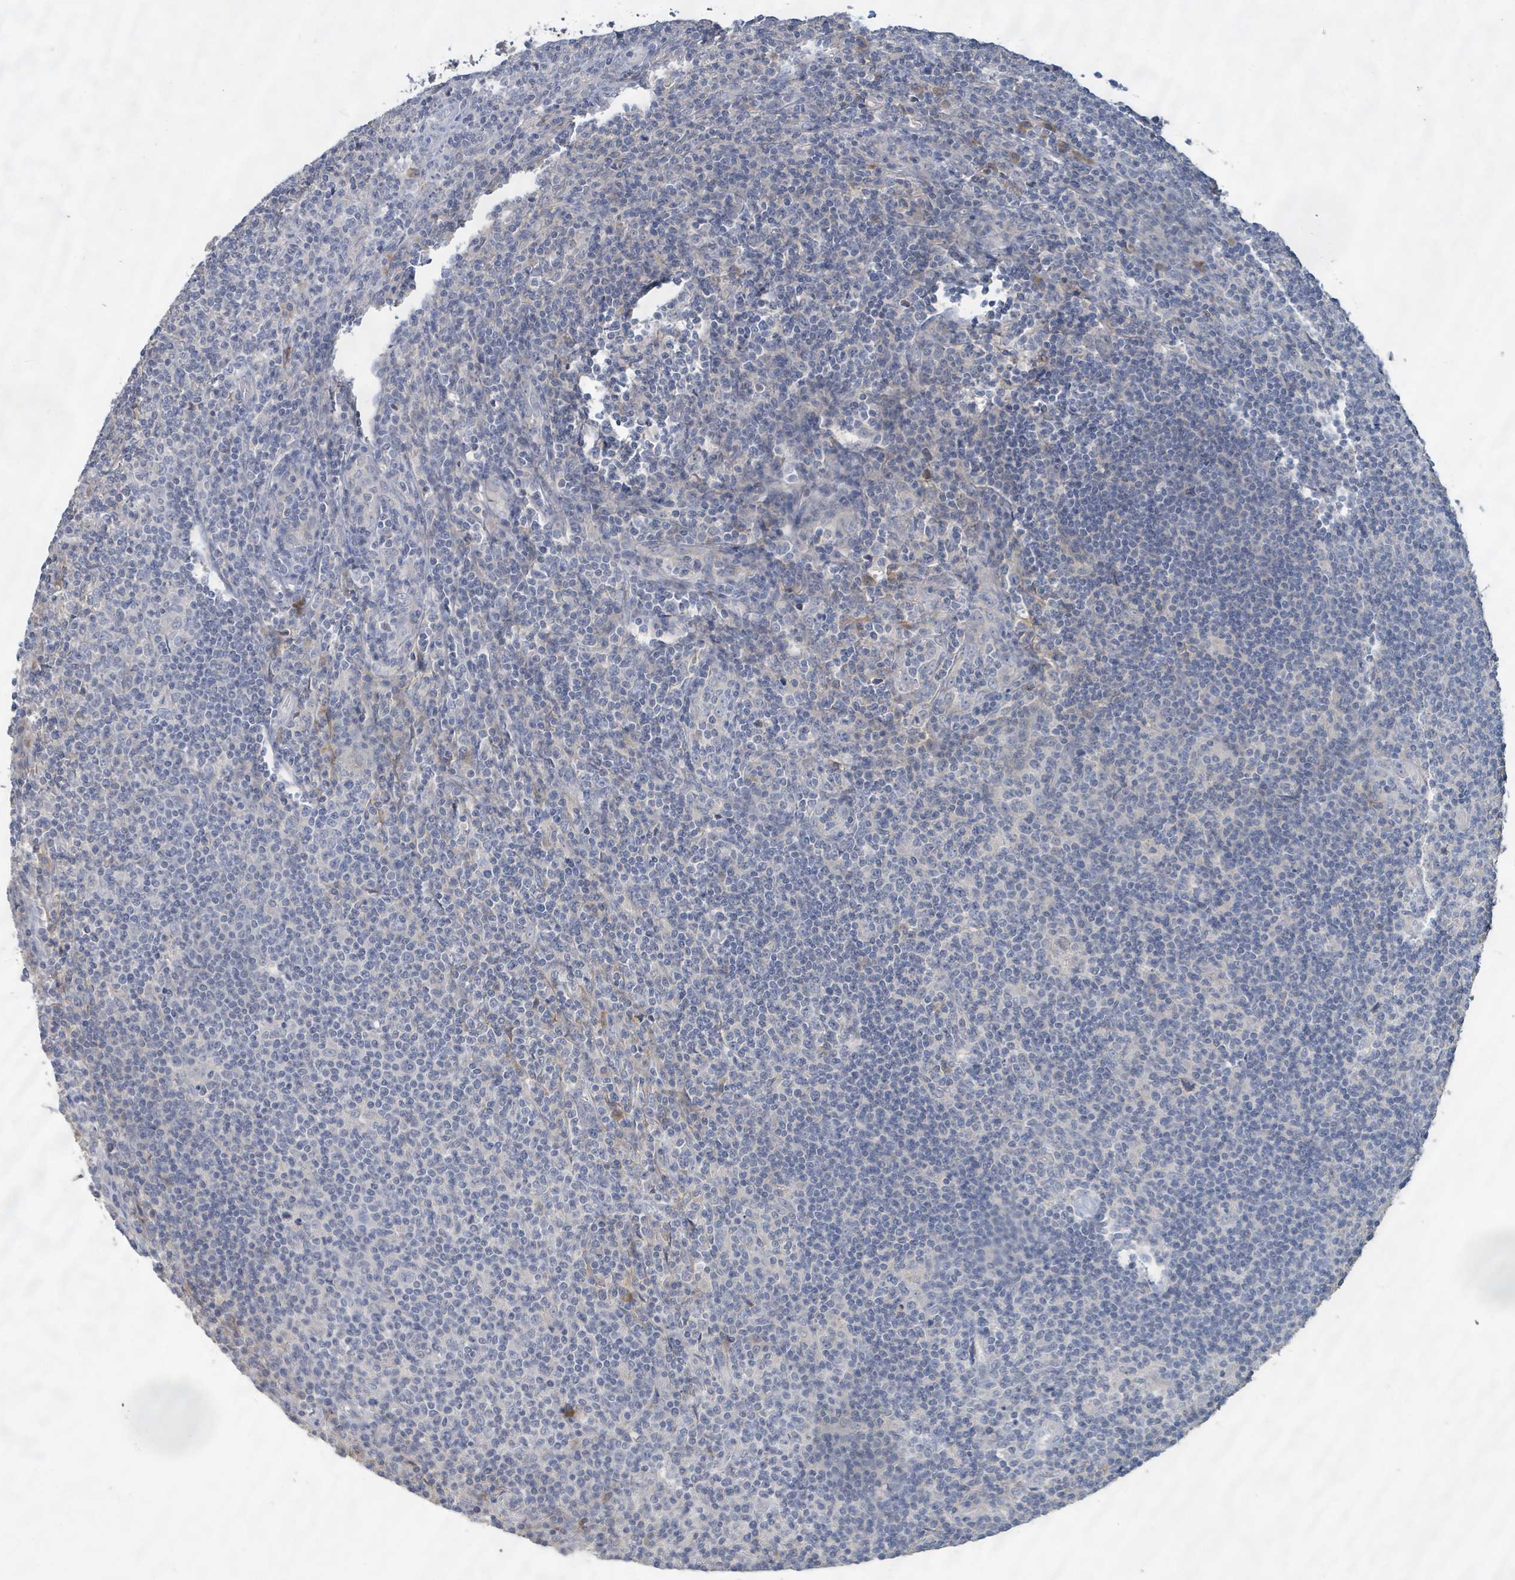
{"staining": {"intensity": "negative", "quantity": "none", "location": "none"}, "tissue": "lymphoma", "cell_type": "Tumor cells", "image_type": "cancer", "snomed": [{"axis": "morphology", "description": "Hodgkin's disease, NOS"}, {"axis": "topography", "description": "Lymph node"}], "caption": "An immunohistochemistry photomicrograph of lymphoma is shown. There is no staining in tumor cells of lymphoma. Brightfield microscopy of immunohistochemistry (IHC) stained with DAB (brown) and hematoxylin (blue), captured at high magnification.", "gene": "KCNS2", "patient": {"sex": "male", "age": 83}}